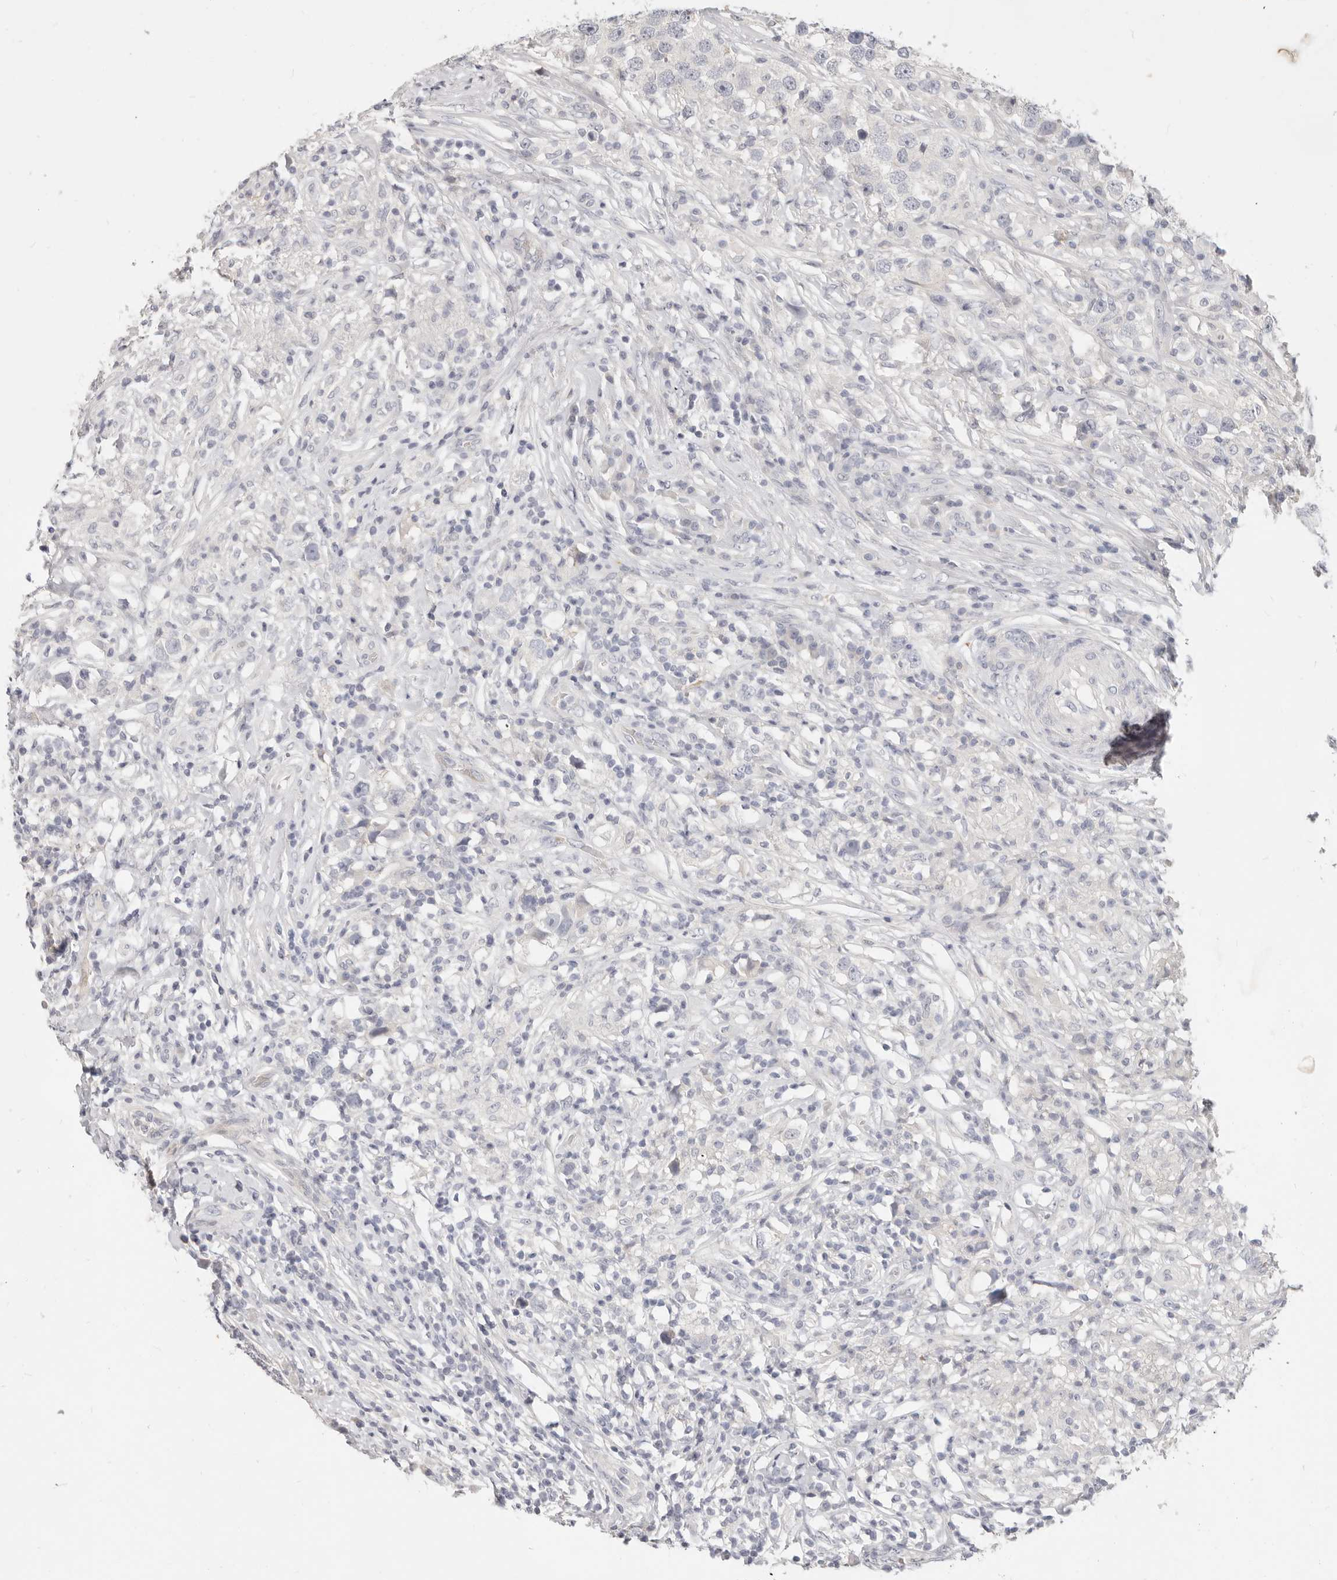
{"staining": {"intensity": "negative", "quantity": "none", "location": "none"}, "tissue": "testis cancer", "cell_type": "Tumor cells", "image_type": "cancer", "snomed": [{"axis": "morphology", "description": "Seminoma, NOS"}, {"axis": "topography", "description": "Testis"}], "caption": "An image of human testis cancer is negative for staining in tumor cells.", "gene": "TMEM63B", "patient": {"sex": "male", "age": 49}}